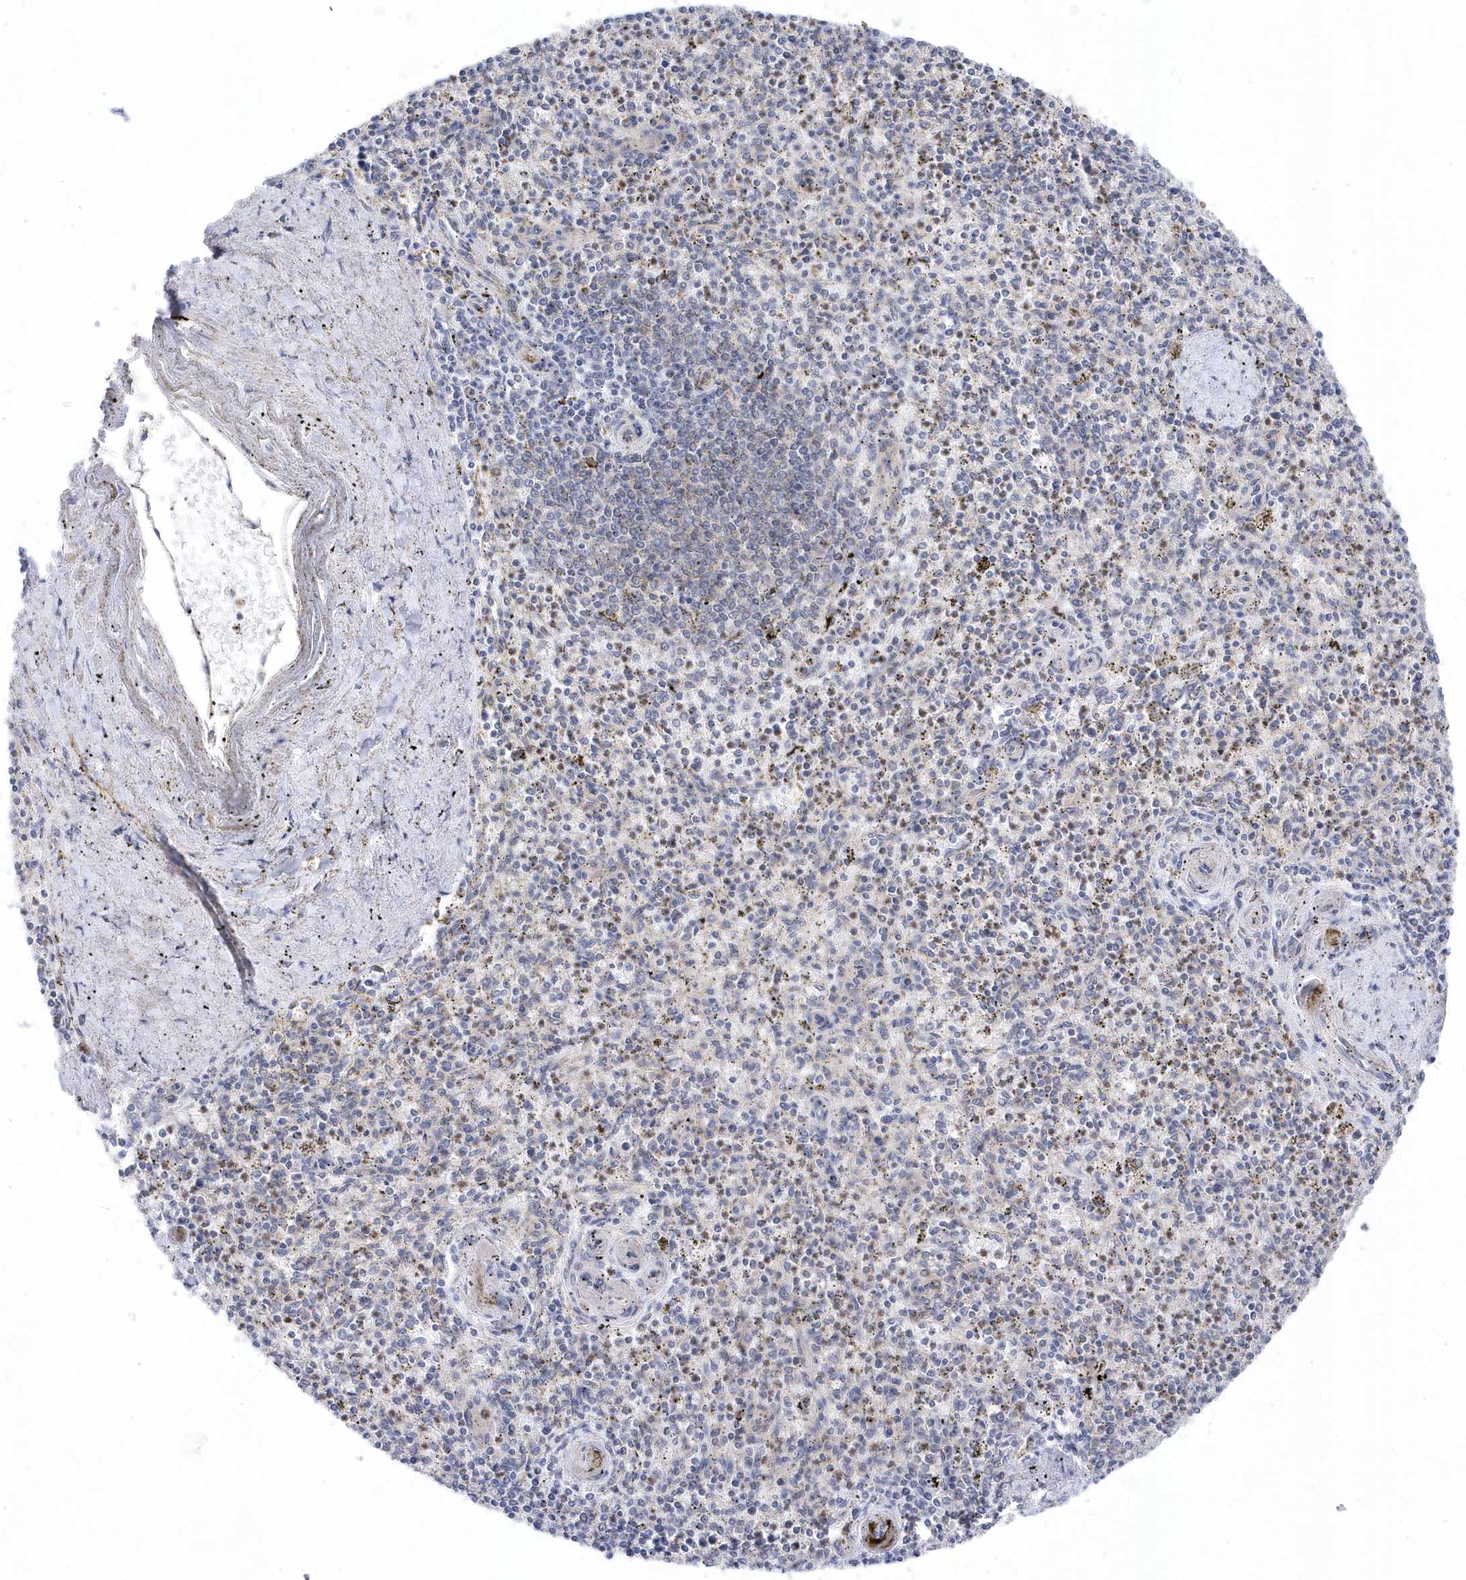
{"staining": {"intensity": "moderate", "quantity": "25%-75%", "location": "cytoplasmic/membranous"}, "tissue": "spleen", "cell_type": "Cells in red pulp", "image_type": "normal", "snomed": [{"axis": "morphology", "description": "Normal tissue, NOS"}, {"axis": "topography", "description": "Spleen"}], "caption": "This is a histology image of immunohistochemistry (IHC) staining of benign spleen, which shows moderate expression in the cytoplasmic/membranous of cells in red pulp.", "gene": "ANAPC1", "patient": {"sex": "male", "age": 72}}